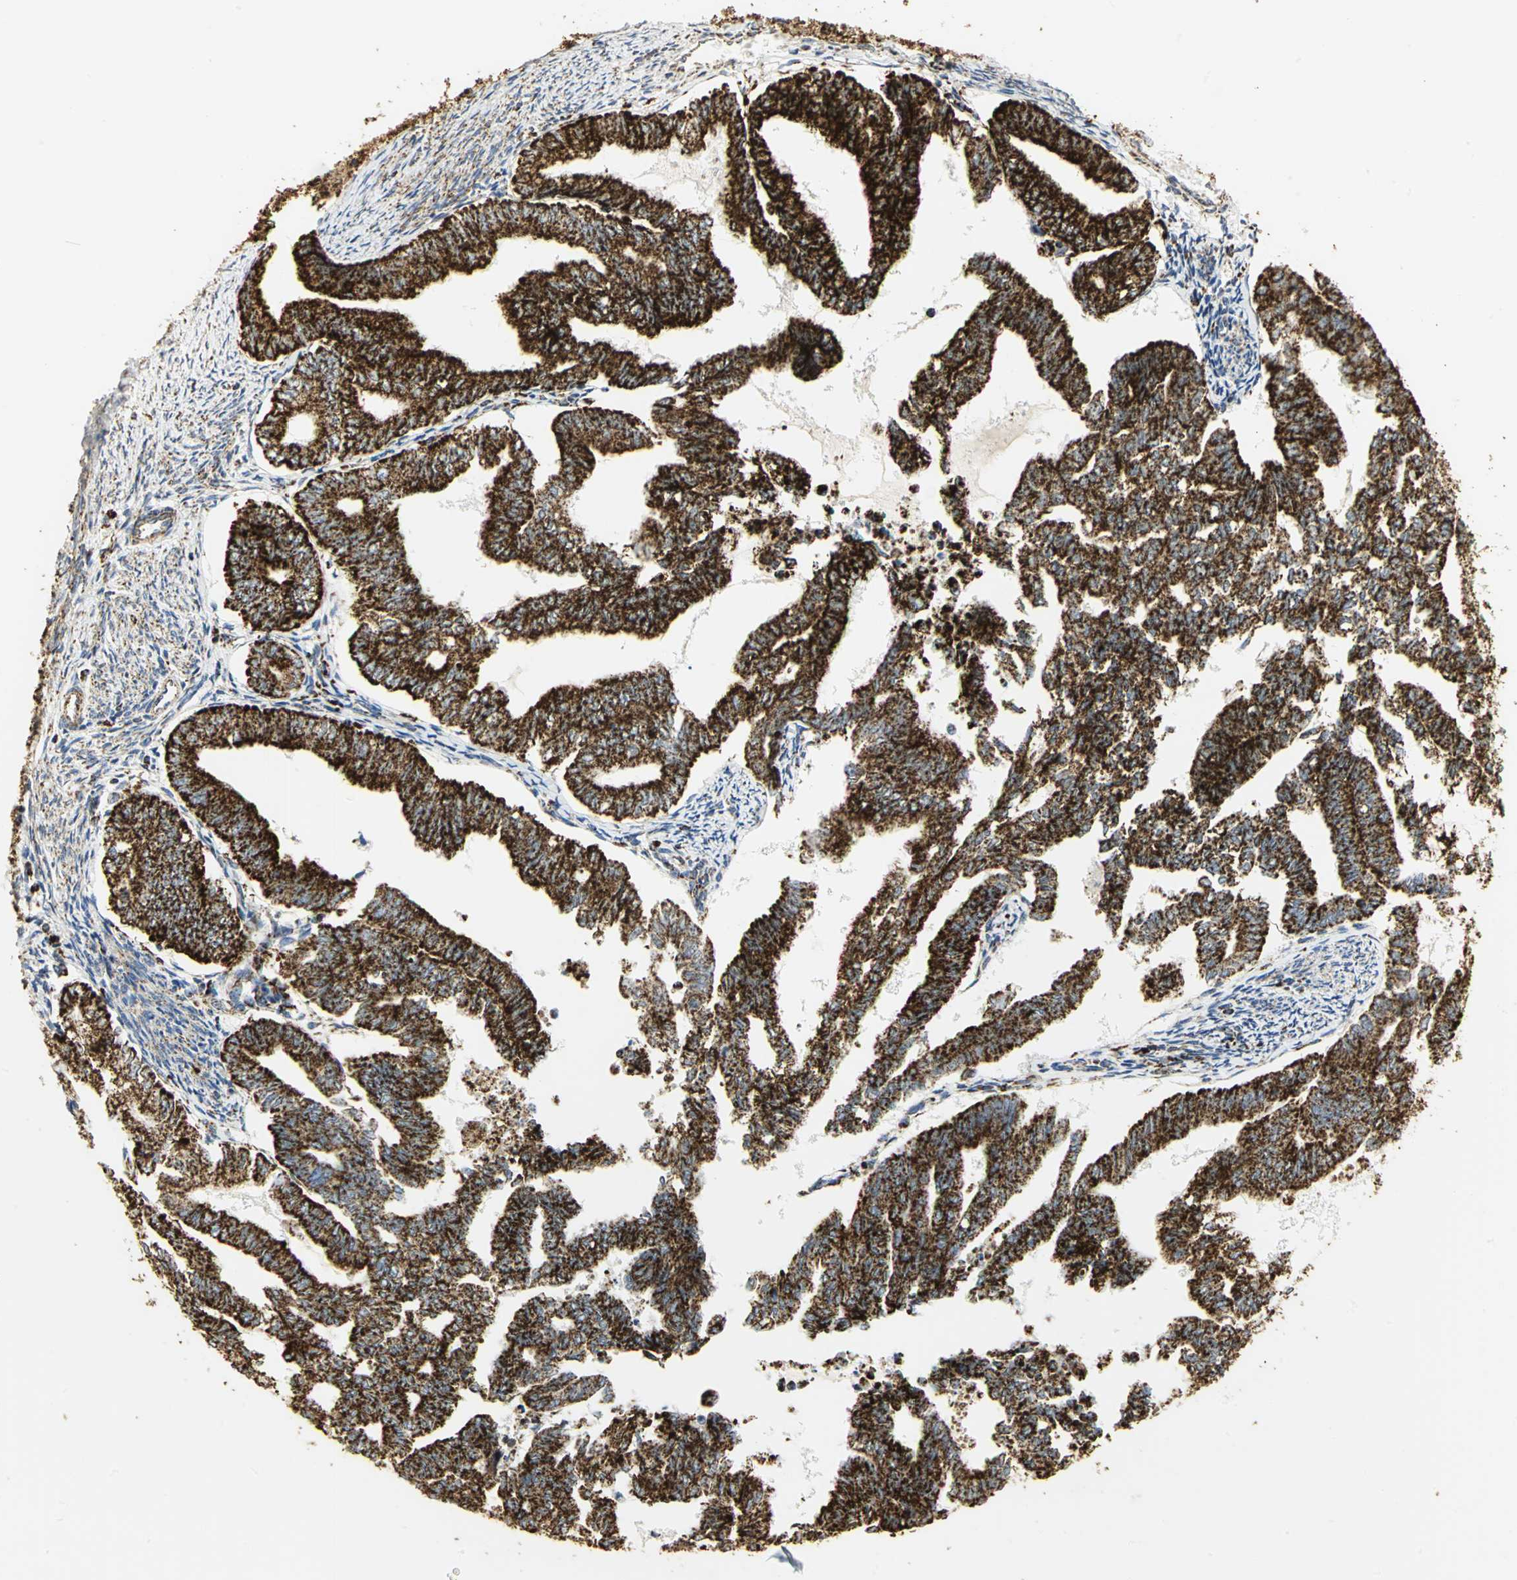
{"staining": {"intensity": "strong", "quantity": ">75%", "location": "cytoplasmic/membranous"}, "tissue": "endometrial cancer", "cell_type": "Tumor cells", "image_type": "cancer", "snomed": [{"axis": "morphology", "description": "Adenocarcinoma, NOS"}, {"axis": "topography", "description": "Endometrium"}], "caption": "The image reveals immunohistochemical staining of adenocarcinoma (endometrial). There is strong cytoplasmic/membranous staining is present in about >75% of tumor cells.", "gene": "VDAC1", "patient": {"sex": "female", "age": 79}}